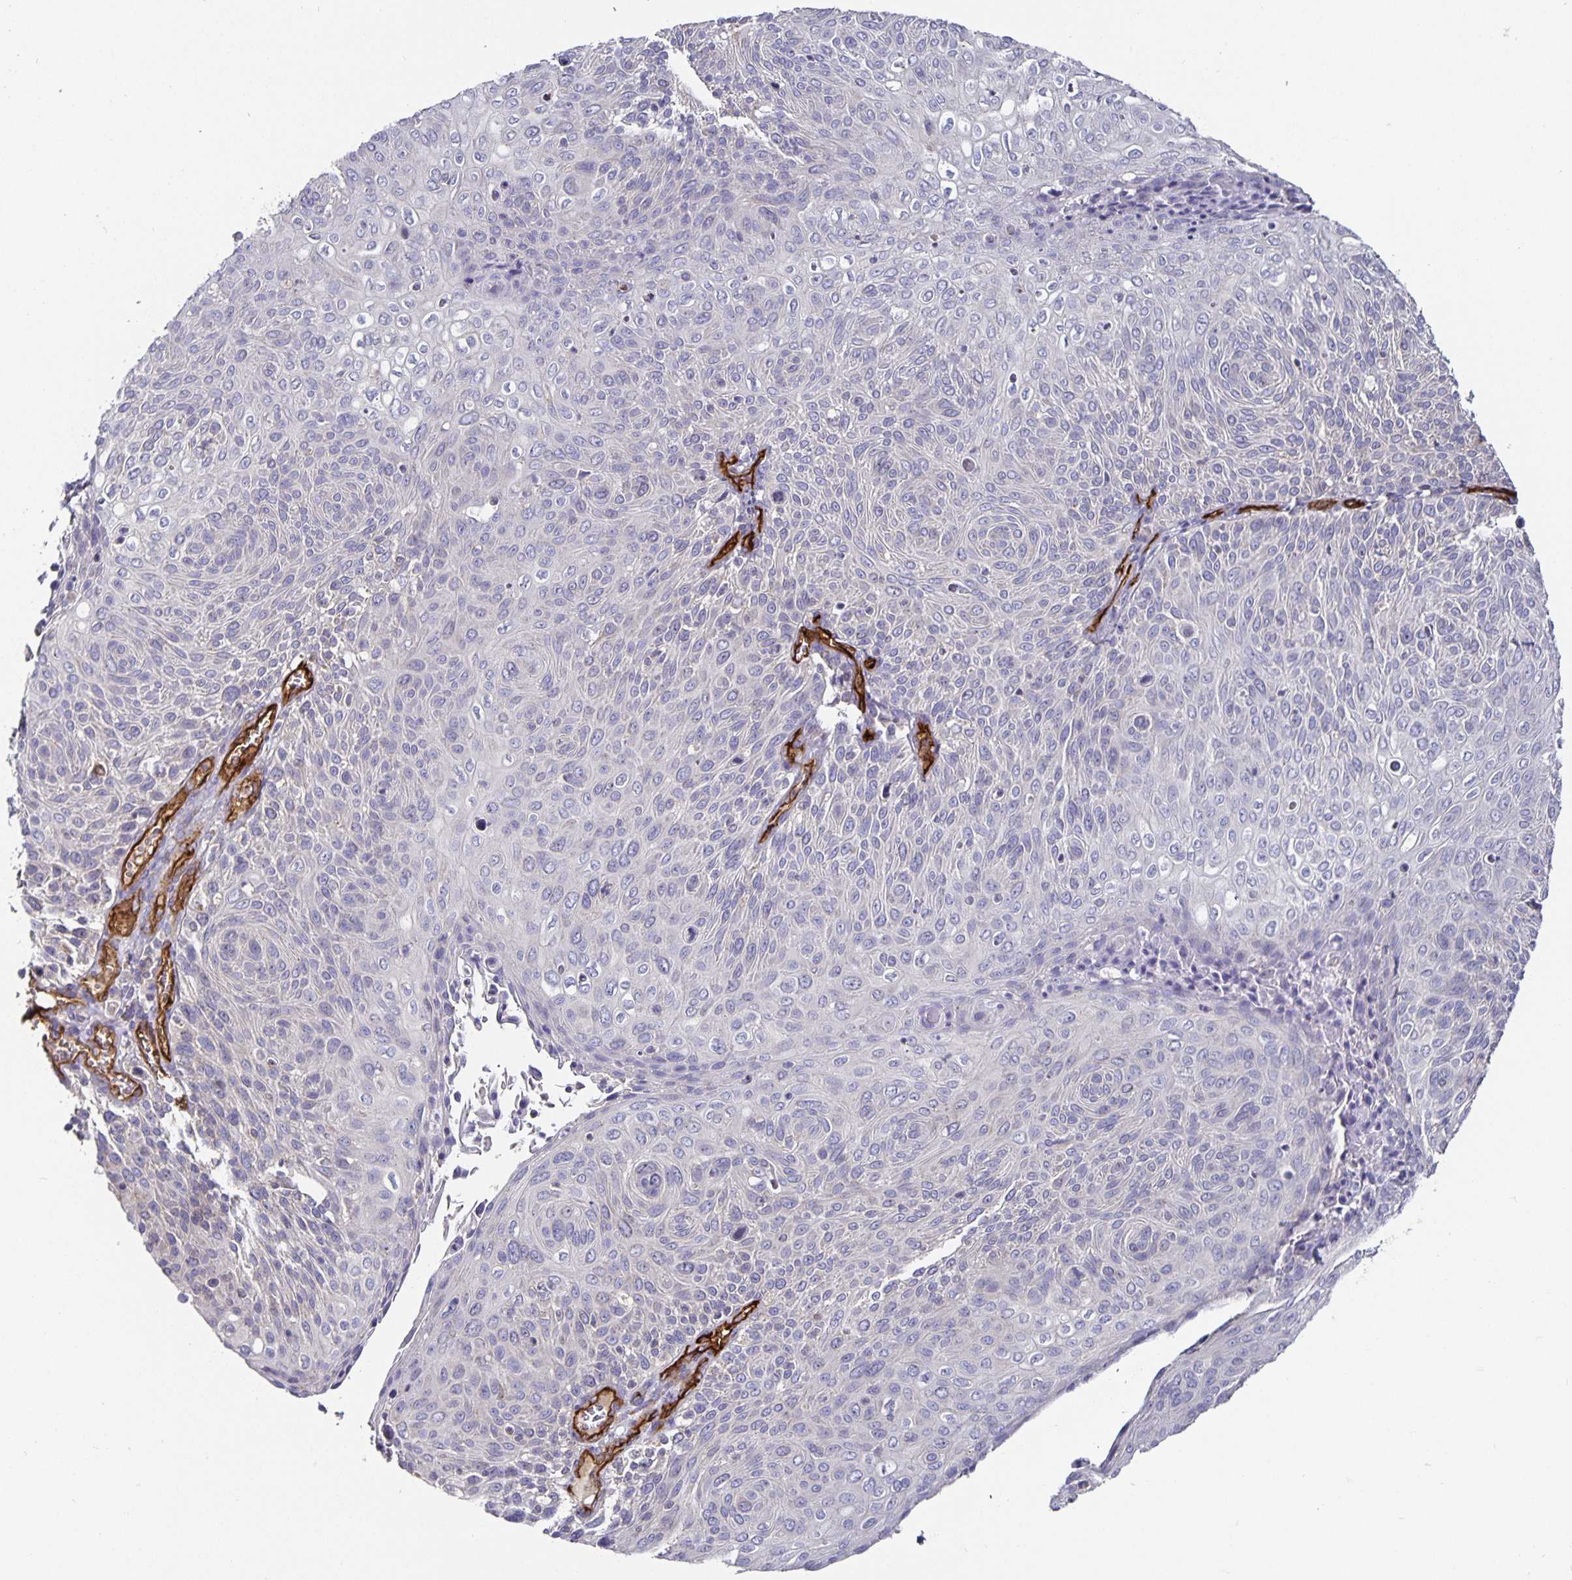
{"staining": {"intensity": "negative", "quantity": "none", "location": "none"}, "tissue": "cervical cancer", "cell_type": "Tumor cells", "image_type": "cancer", "snomed": [{"axis": "morphology", "description": "Squamous cell carcinoma, NOS"}, {"axis": "topography", "description": "Cervix"}], "caption": "Immunohistochemistry of cervical cancer demonstrates no staining in tumor cells.", "gene": "PODXL", "patient": {"sex": "female", "age": 31}}